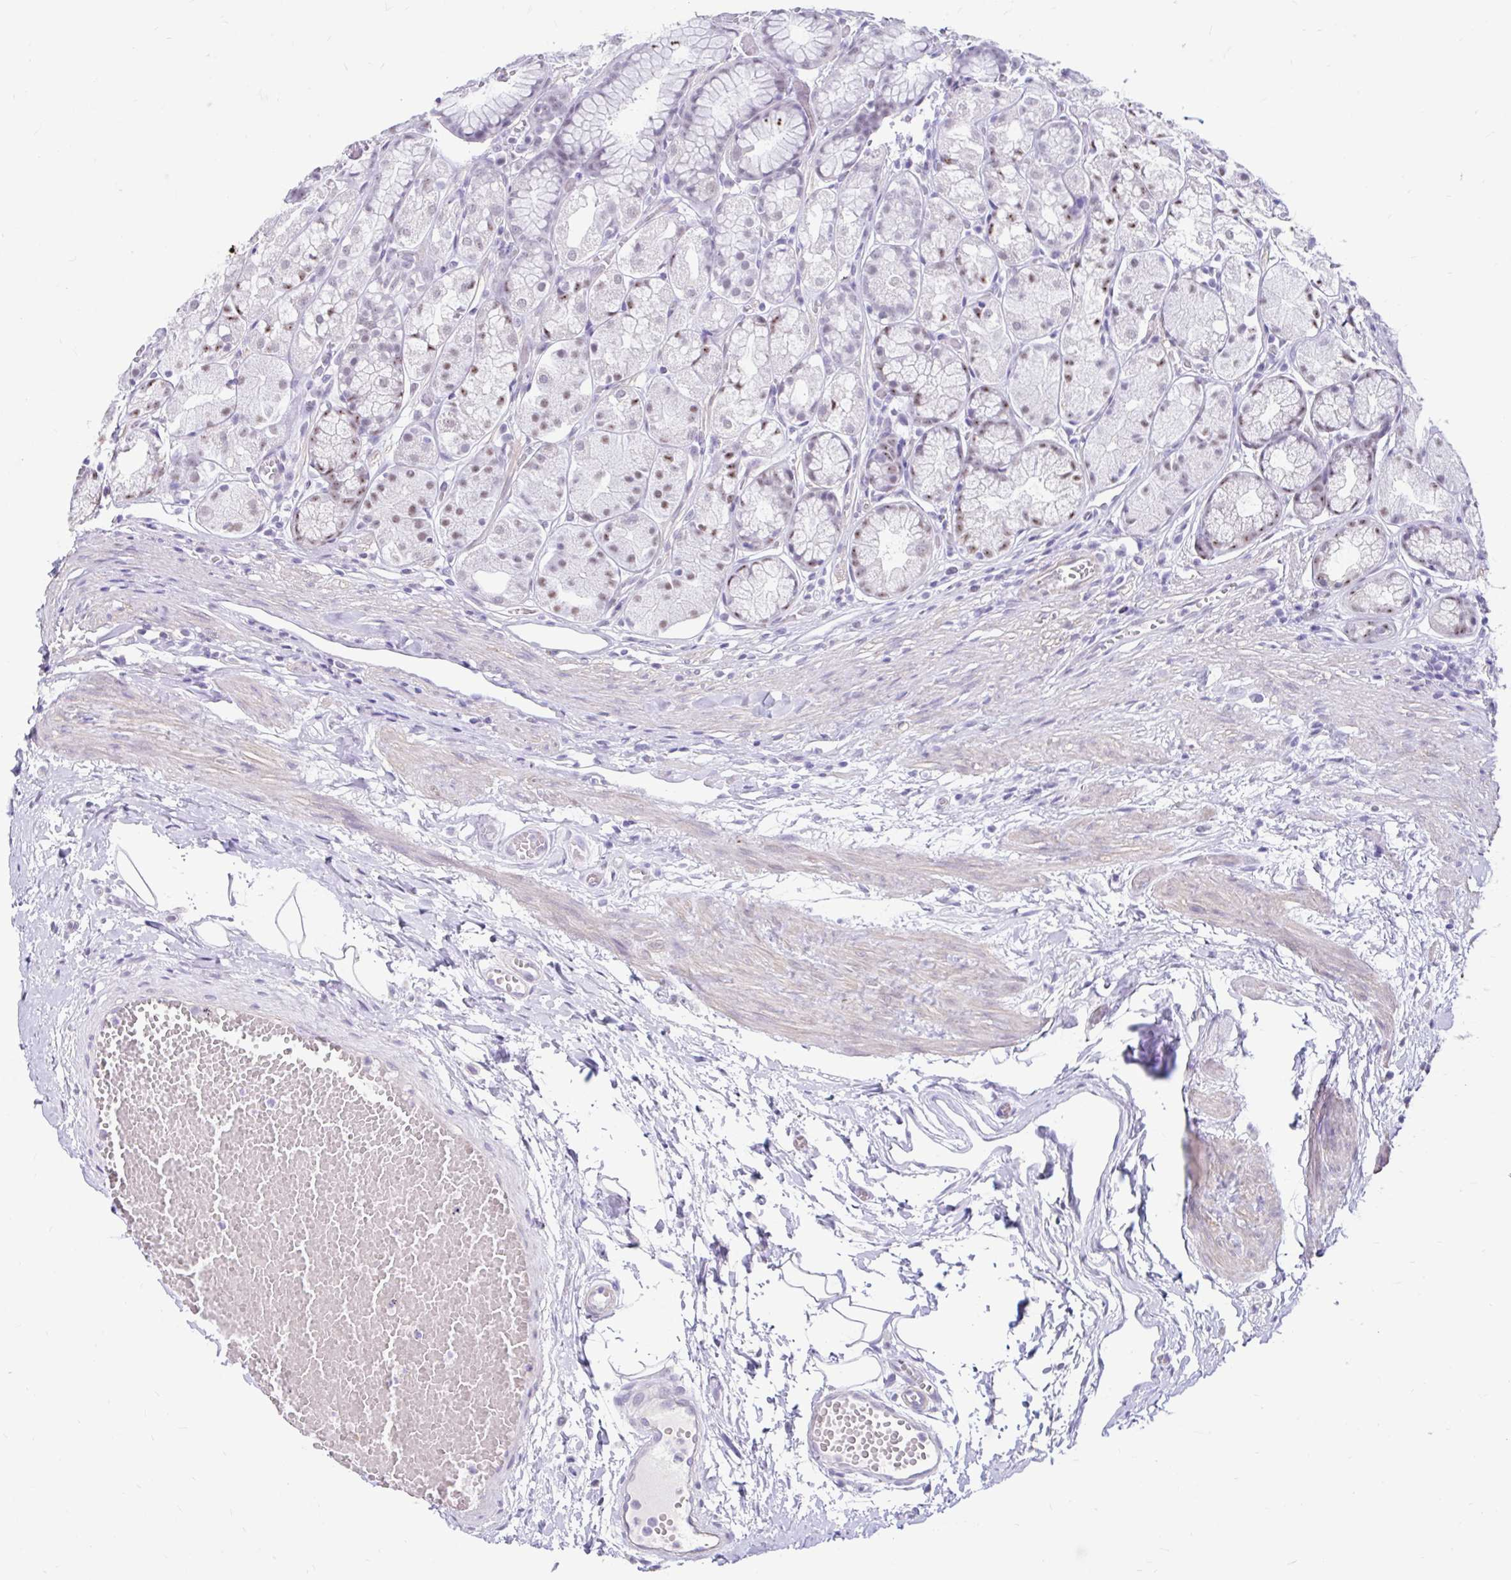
{"staining": {"intensity": "weak", "quantity": "25%-75%", "location": "nuclear"}, "tissue": "stomach", "cell_type": "Glandular cells", "image_type": "normal", "snomed": [{"axis": "morphology", "description": "Normal tissue, NOS"}, {"axis": "topography", "description": "Smooth muscle"}, {"axis": "topography", "description": "Stomach"}], "caption": "A photomicrograph of stomach stained for a protein demonstrates weak nuclear brown staining in glandular cells.", "gene": "DCAF17", "patient": {"sex": "male", "age": 70}}